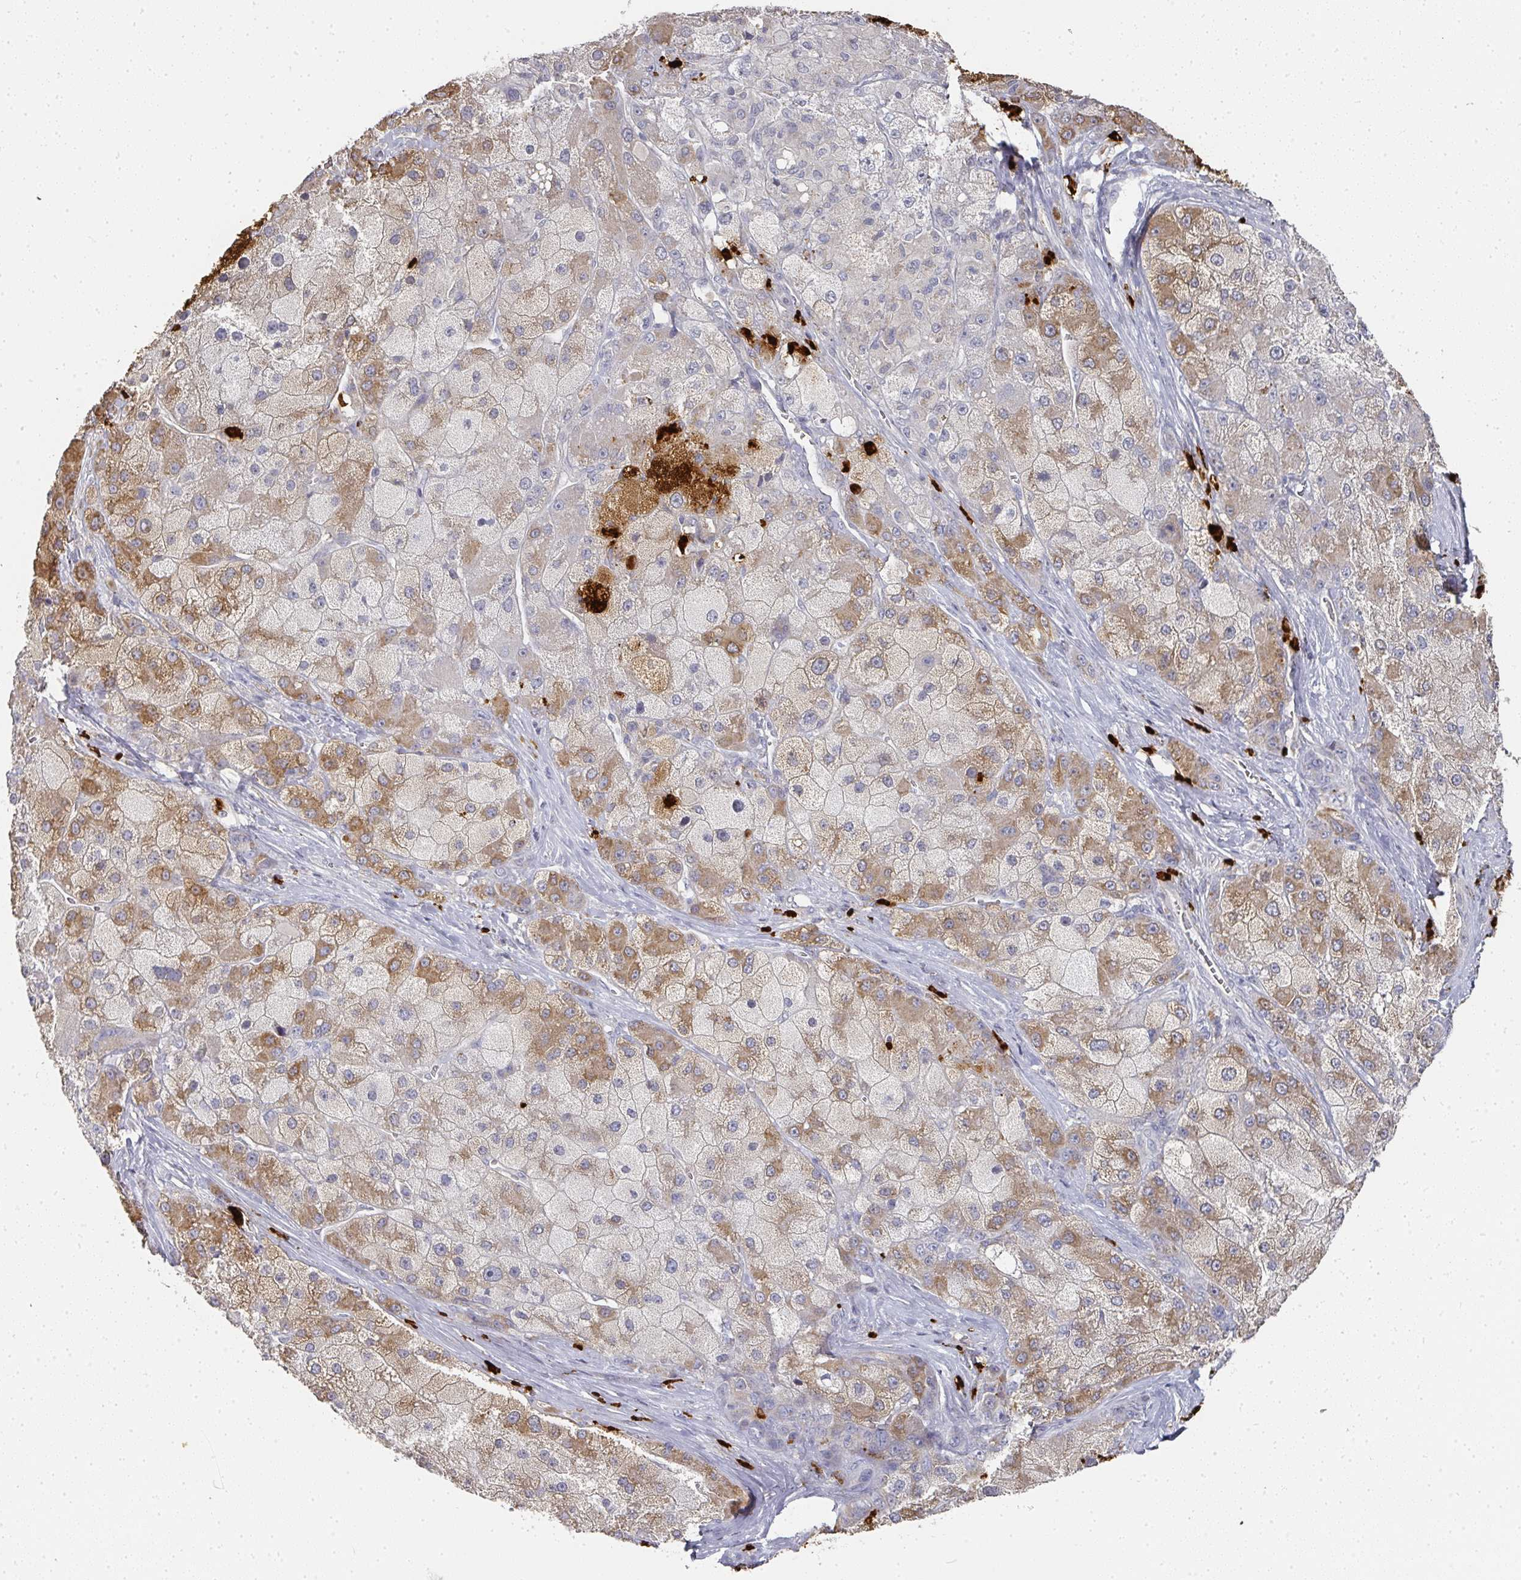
{"staining": {"intensity": "moderate", "quantity": "25%-75%", "location": "cytoplasmic/membranous"}, "tissue": "liver cancer", "cell_type": "Tumor cells", "image_type": "cancer", "snomed": [{"axis": "morphology", "description": "Carcinoma, Hepatocellular, NOS"}, {"axis": "topography", "description": "Liver"}], "caption": "Liver cancer (hepatocellular carcinoma) tissue displays moderate cytoplasmic/membranous positivity in approximately 25%-75% of tumor cells, visualized by immunohistochemistry.", "gene": "CAMP", "patient": {"sex": "male", "age": 67}}